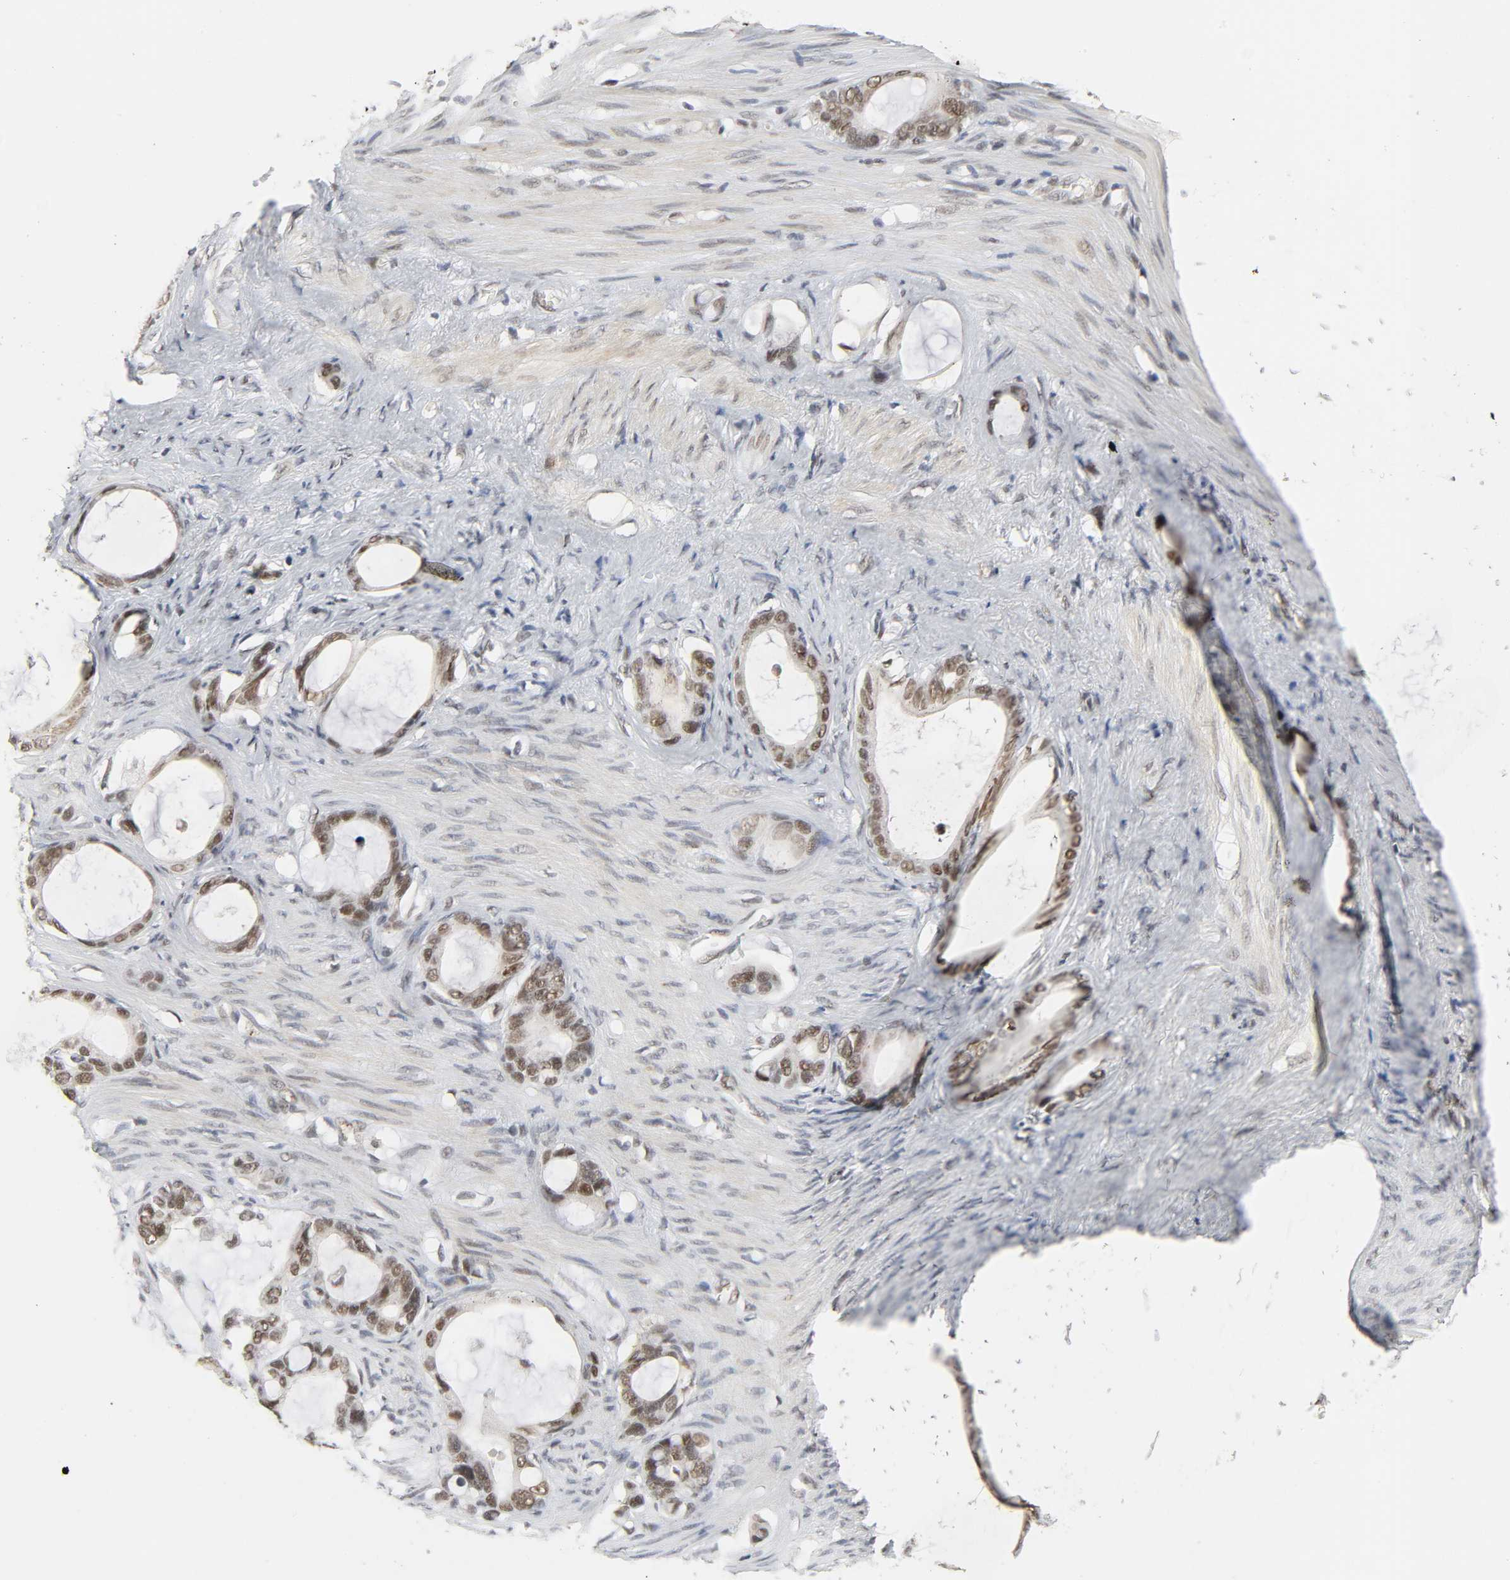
{"staining": {"intensity": "moderate", "quantity": ">75%", "location": "nuclear"}, "tissue": "stomach cancer", "cell_type": "Tumor cells", "image_type": "cancer", "snomed": [{"axis": "morphology", "description": "Adenocarcinoma, NOS"}, {"axis": "topography", "description": "Stomach"}], "caption": "IHC micrograph of human adenocarcinoma (stomach) stained for a protein (brown), which reveals medium levels of moderate nuclear positivity in about >75% of tumor cells.", "gene": "NCOA6", "patient": {"sex": "female", "age": 75}}